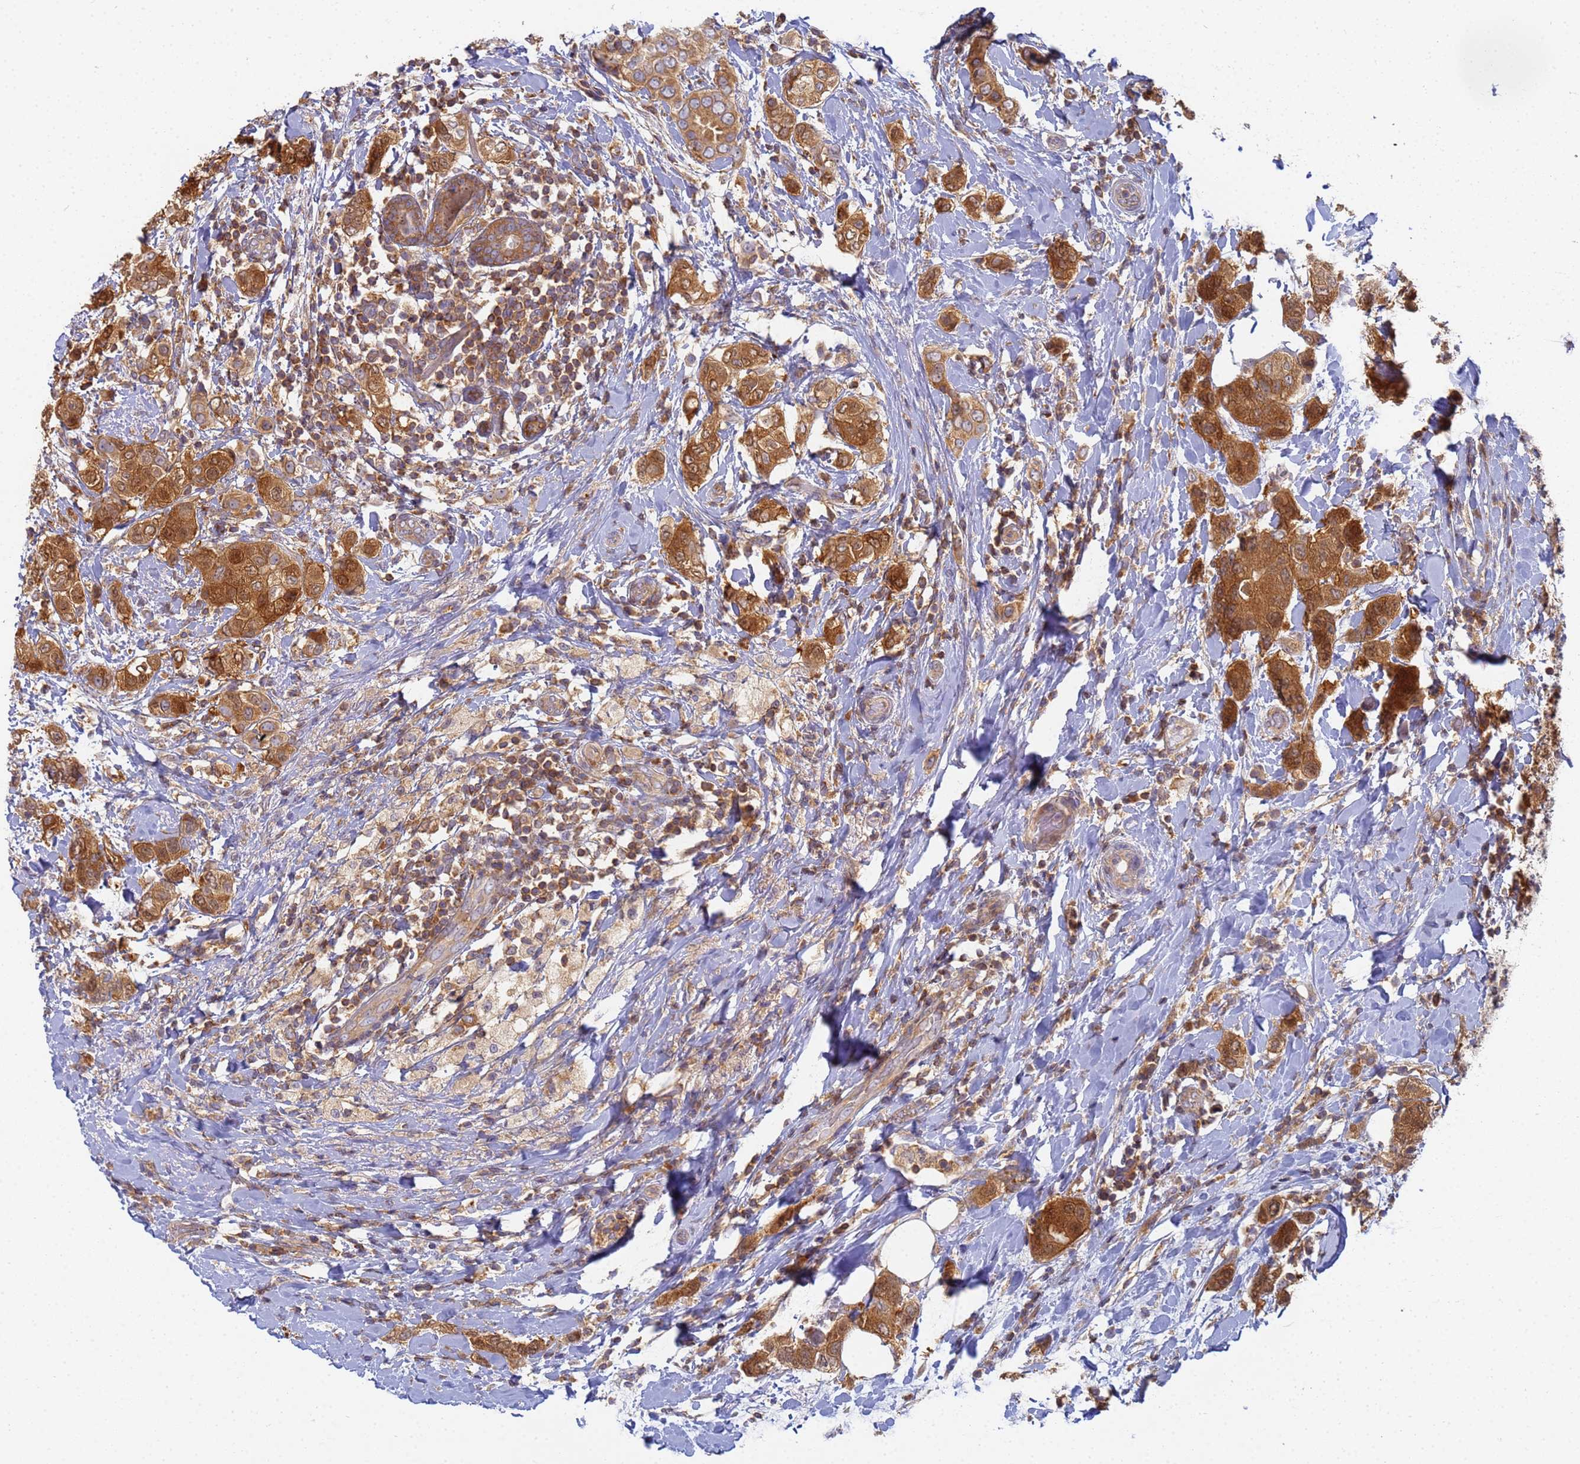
{"staining": {"intensity": "moderate", "quantity": ">75%", "location": "cytoplasmic/membranous,nuclear"}, "tissue": "breast cancer", "cell_type": "Tumor cells", "image_type": "cancer", "snomed": [{"axis": "morphology", "description": "Lobular carcinoma"}, {"axis": "topography", "description": "Breast"}], "caption": "IHC staining of lobular carcinoma (breast), which displays medium levels of moderate cytoplasmic/membranous and nuclear positivity in approximately >75% of tumor cells indicating moderate cytoplasmic/membranous and nuclear protein positivity. The staining was performed using DAB (brown) for protein detection and nuclei were counterstained in hematoxylin (blue).", "gene": "SHARPIN", "patient": {"sex": "female", "age": 51}}